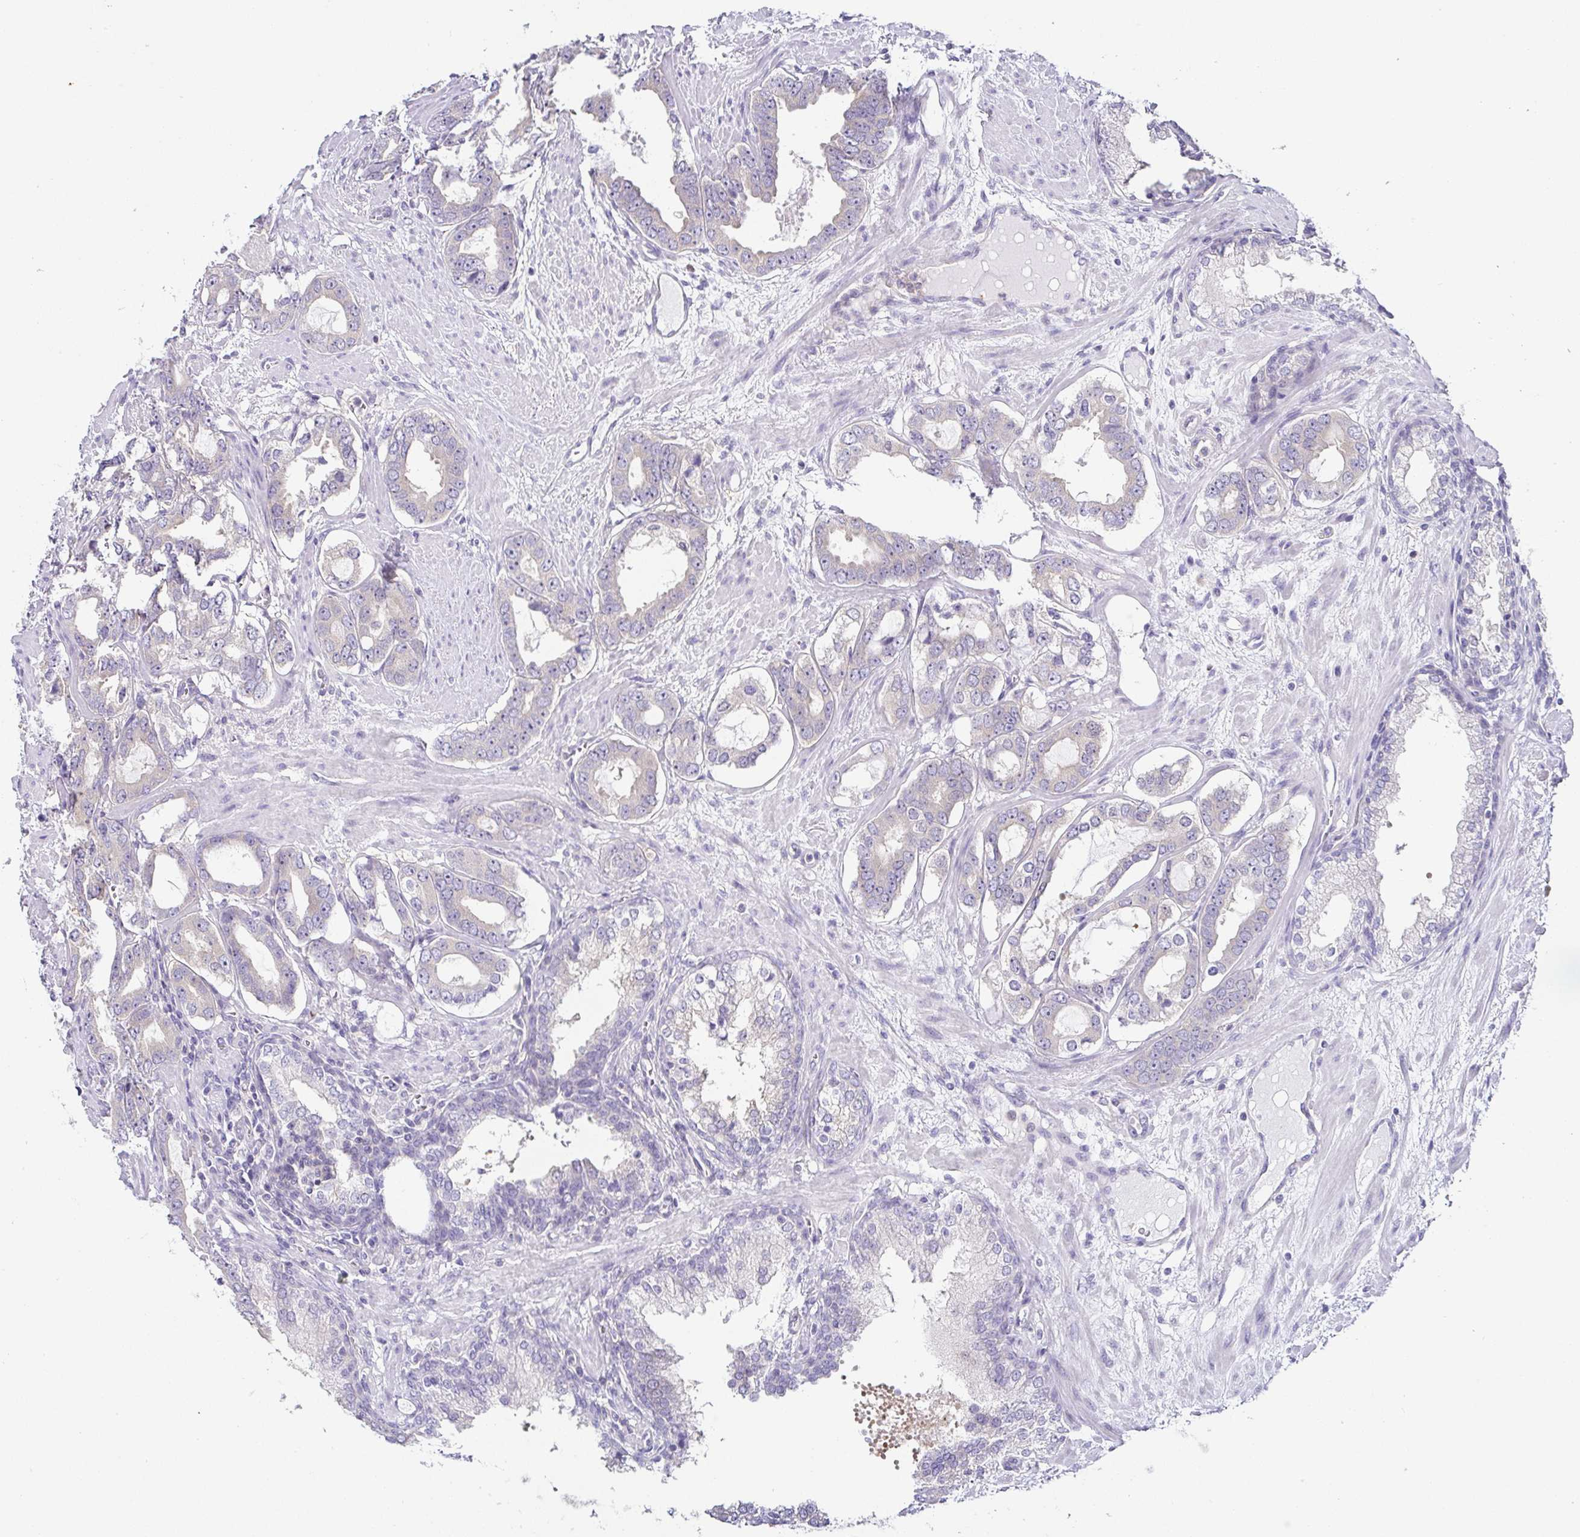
{"staining": {"intensity": "weak", "quantity": "<25%", "location": "cytoplasmic/membranous"}, "tissue": "prostate cancer", "cell_type": "Tumor cells", "image_type": "cancer", "snomed": [{"axis": "morphology", "description": "Adenocarcinoma, High grade"}, {"axis": "topography", "description": "Prostate"}], "caption": "This is an immunohistochemistry image of human prostate cancer (adenocarcinoma (high-grade)). There is no staining in tumor cells.", "gene": "FAM162B", "patient": {"sex": "male", "age": 75}}